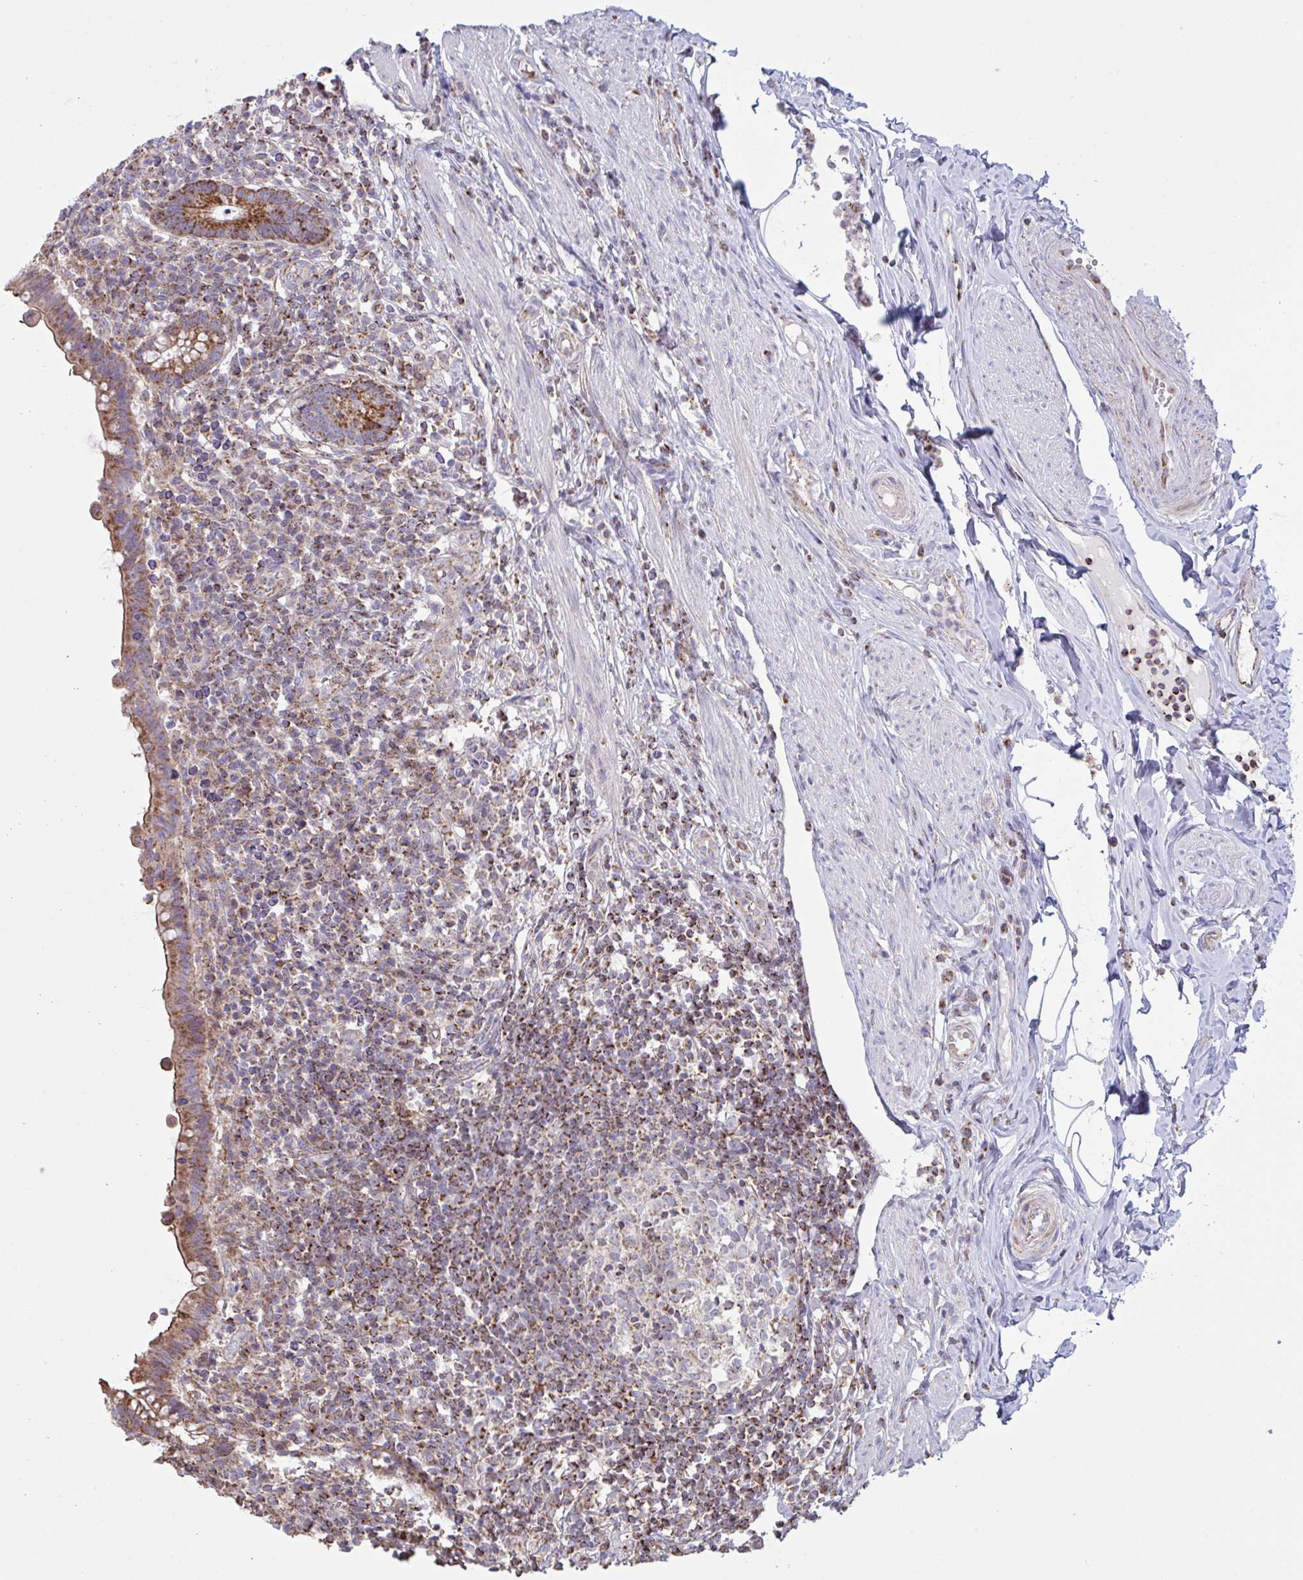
{"staining": {"intensity": "strong", "quantity": ">75%", "location": "cytoplasmic/membranous"}, "tissue": "appendix", "cell_type": "Glandular cells", "image_type": "normal", "snomed": [{"axis": "morphology", "description": "Normal tissue, NOS"}, {"axis": "topography", "description": "Appendix"}], "caption": "The immunohistochemical stain shows strong cytoplasmic/membranous expression in glandular cells of benign appendix.", "gene": "MICOS10", "patient": {"sex": "female", "age": 56}}